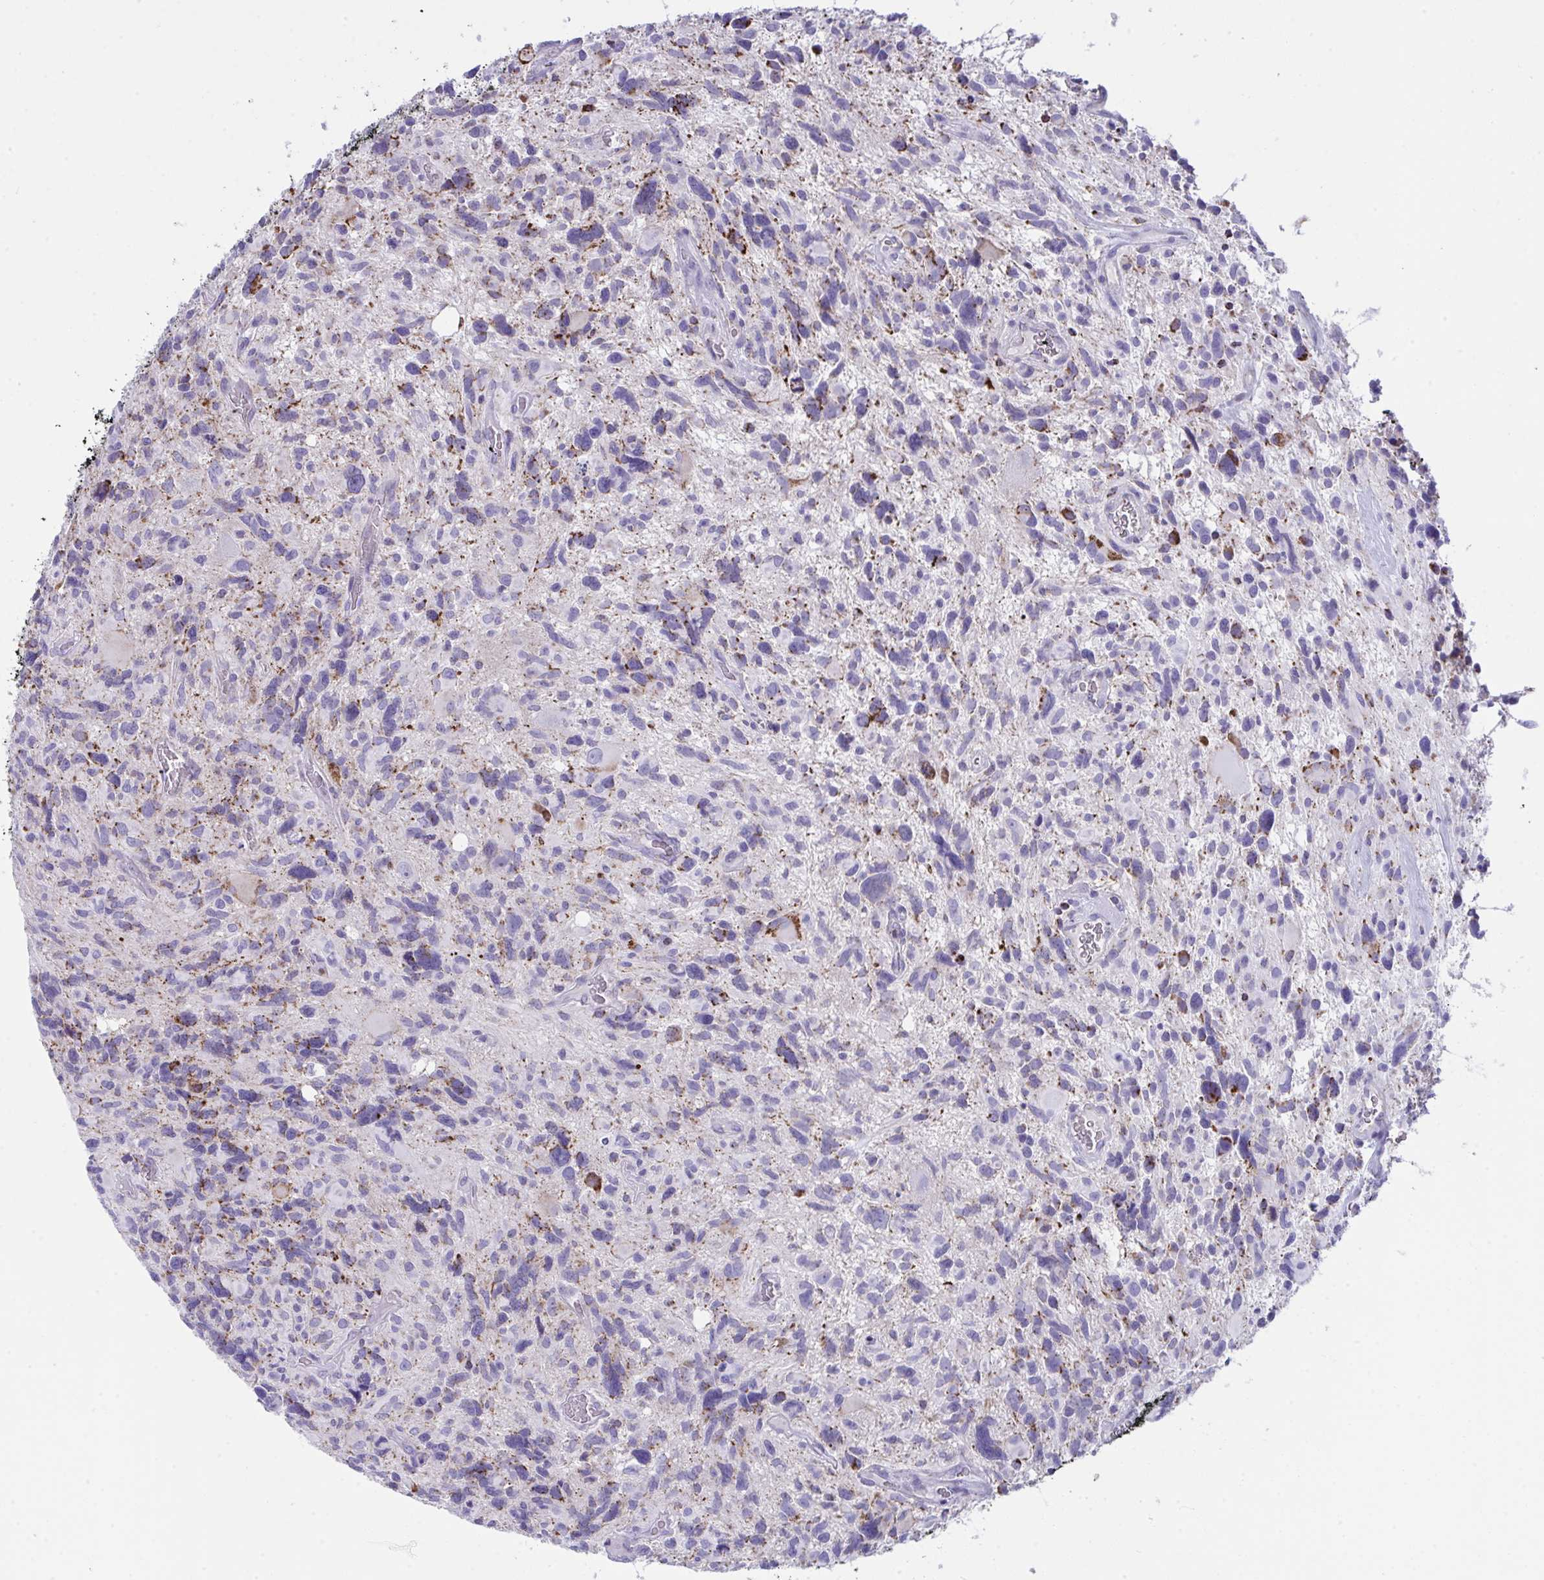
{"staining": {"intensity": "strong", "quantity": "<25%", "location": "cytoplasmic/membranous"}, "tissue": "glioma", "cell_type": "Tumor cells", "image_type": "cancer", "snomed": [{"axis": "morphology", "description": "Glioma, malignant, High grade"}, {"axis": "topography", "description": "Brain"}], "caption": "This is an image of immunohistochemistry (IHC) staining of glioma, which shows strong staining in the cytoplasmic/membranous of tumor cells.", "gene": "PLA2G12B", "patient": {"sex": "male", "age": 49}}